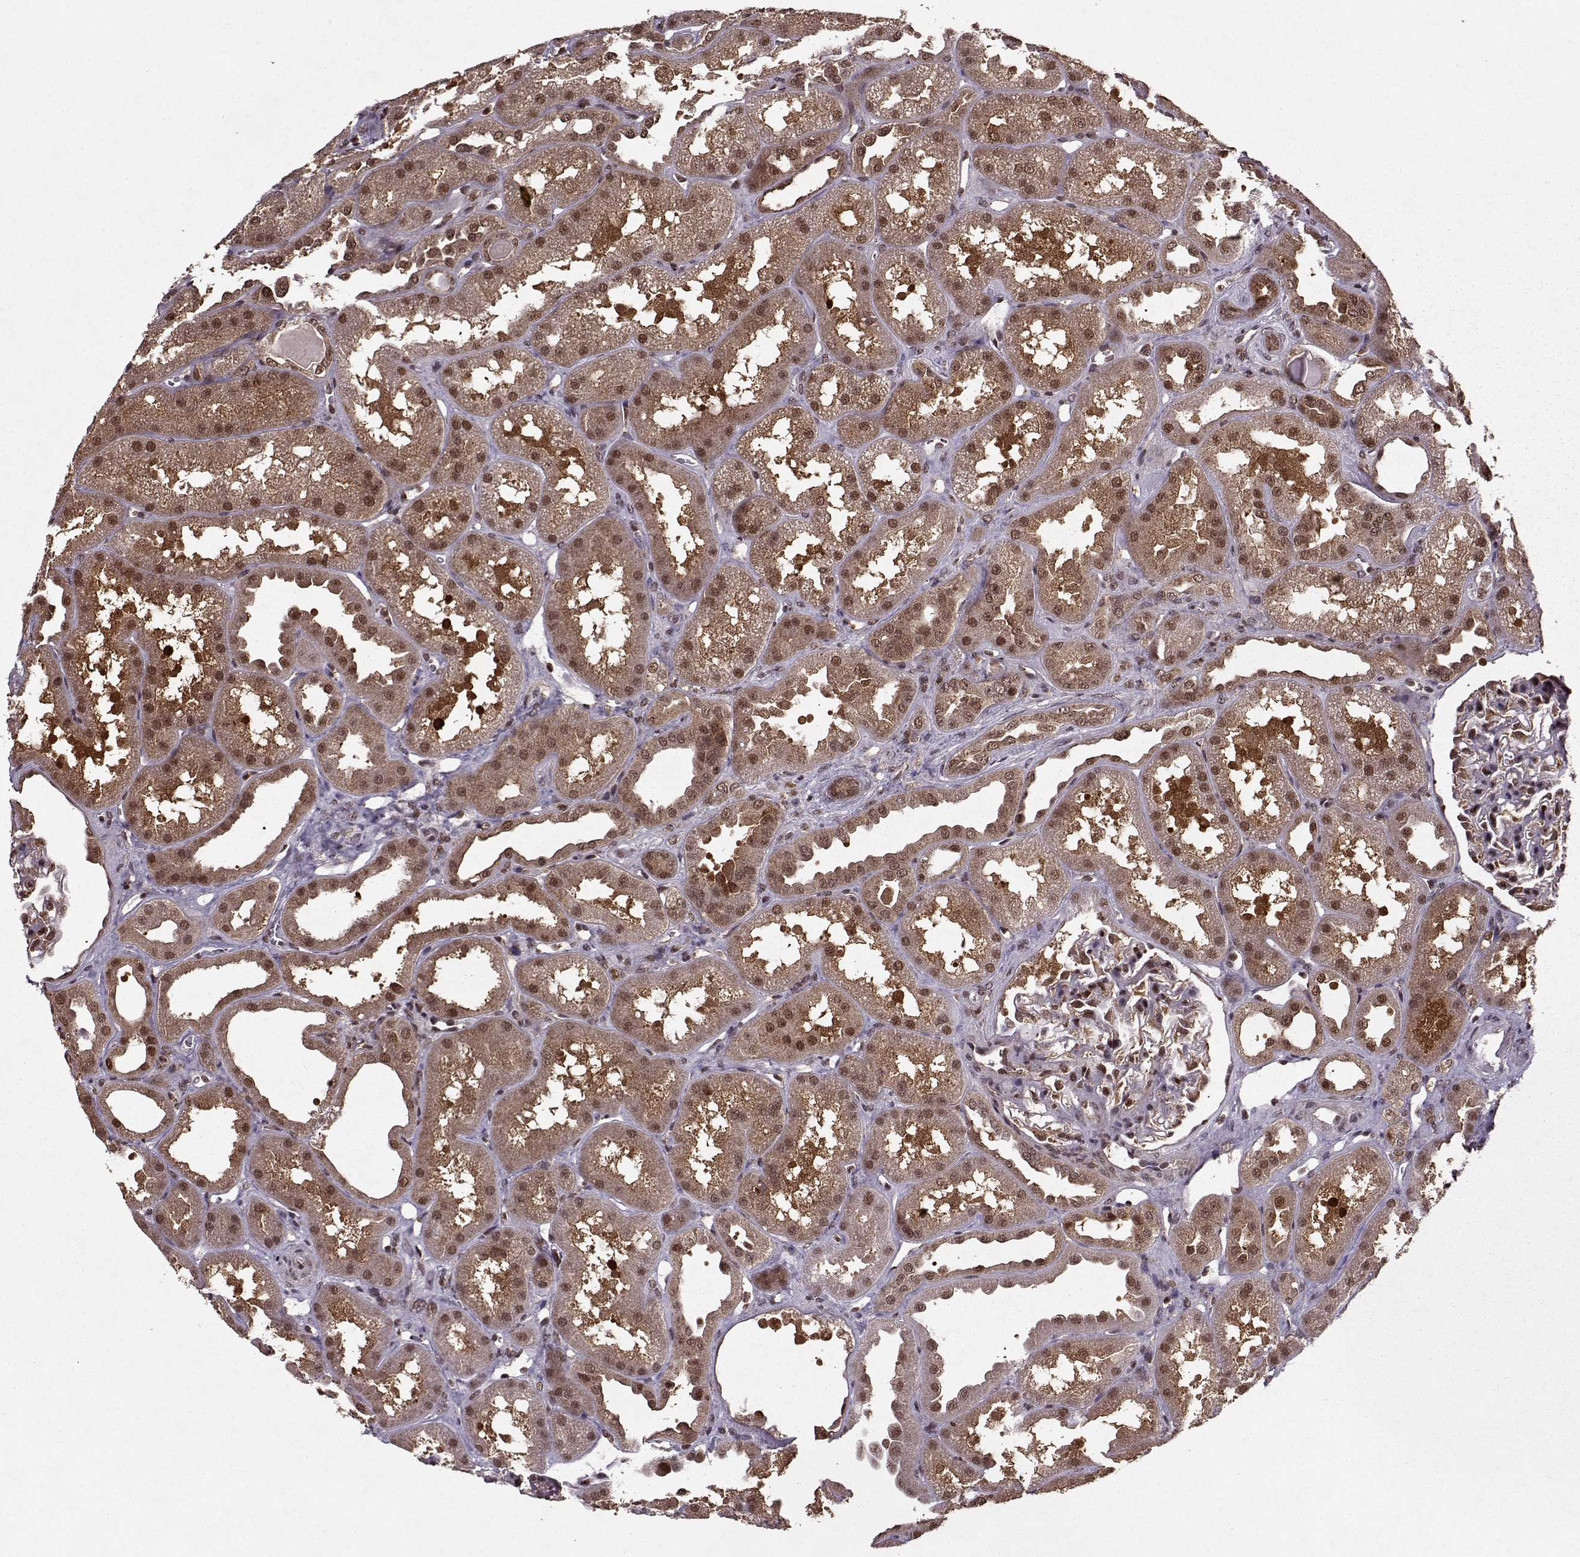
{"staining": {"intensity": "moderate", "quantity": ">75%", "location": "nuclear"}, "tissue": "kidney", "cell_type": "Cells in glomeruli", "image_type": "normal", "snomed": [{"axis": "morphology", "description": "Normal tissue, NOS"}, {"axis": "topography", "description": "Kidney"}], "caption": "The immunohistochemical stain highlights moderate nuclear positivity in cells in glomeruli of unremarkable kidney.", "gene": "PSMA7", "patient": {"sex": "male", "age": 61}}